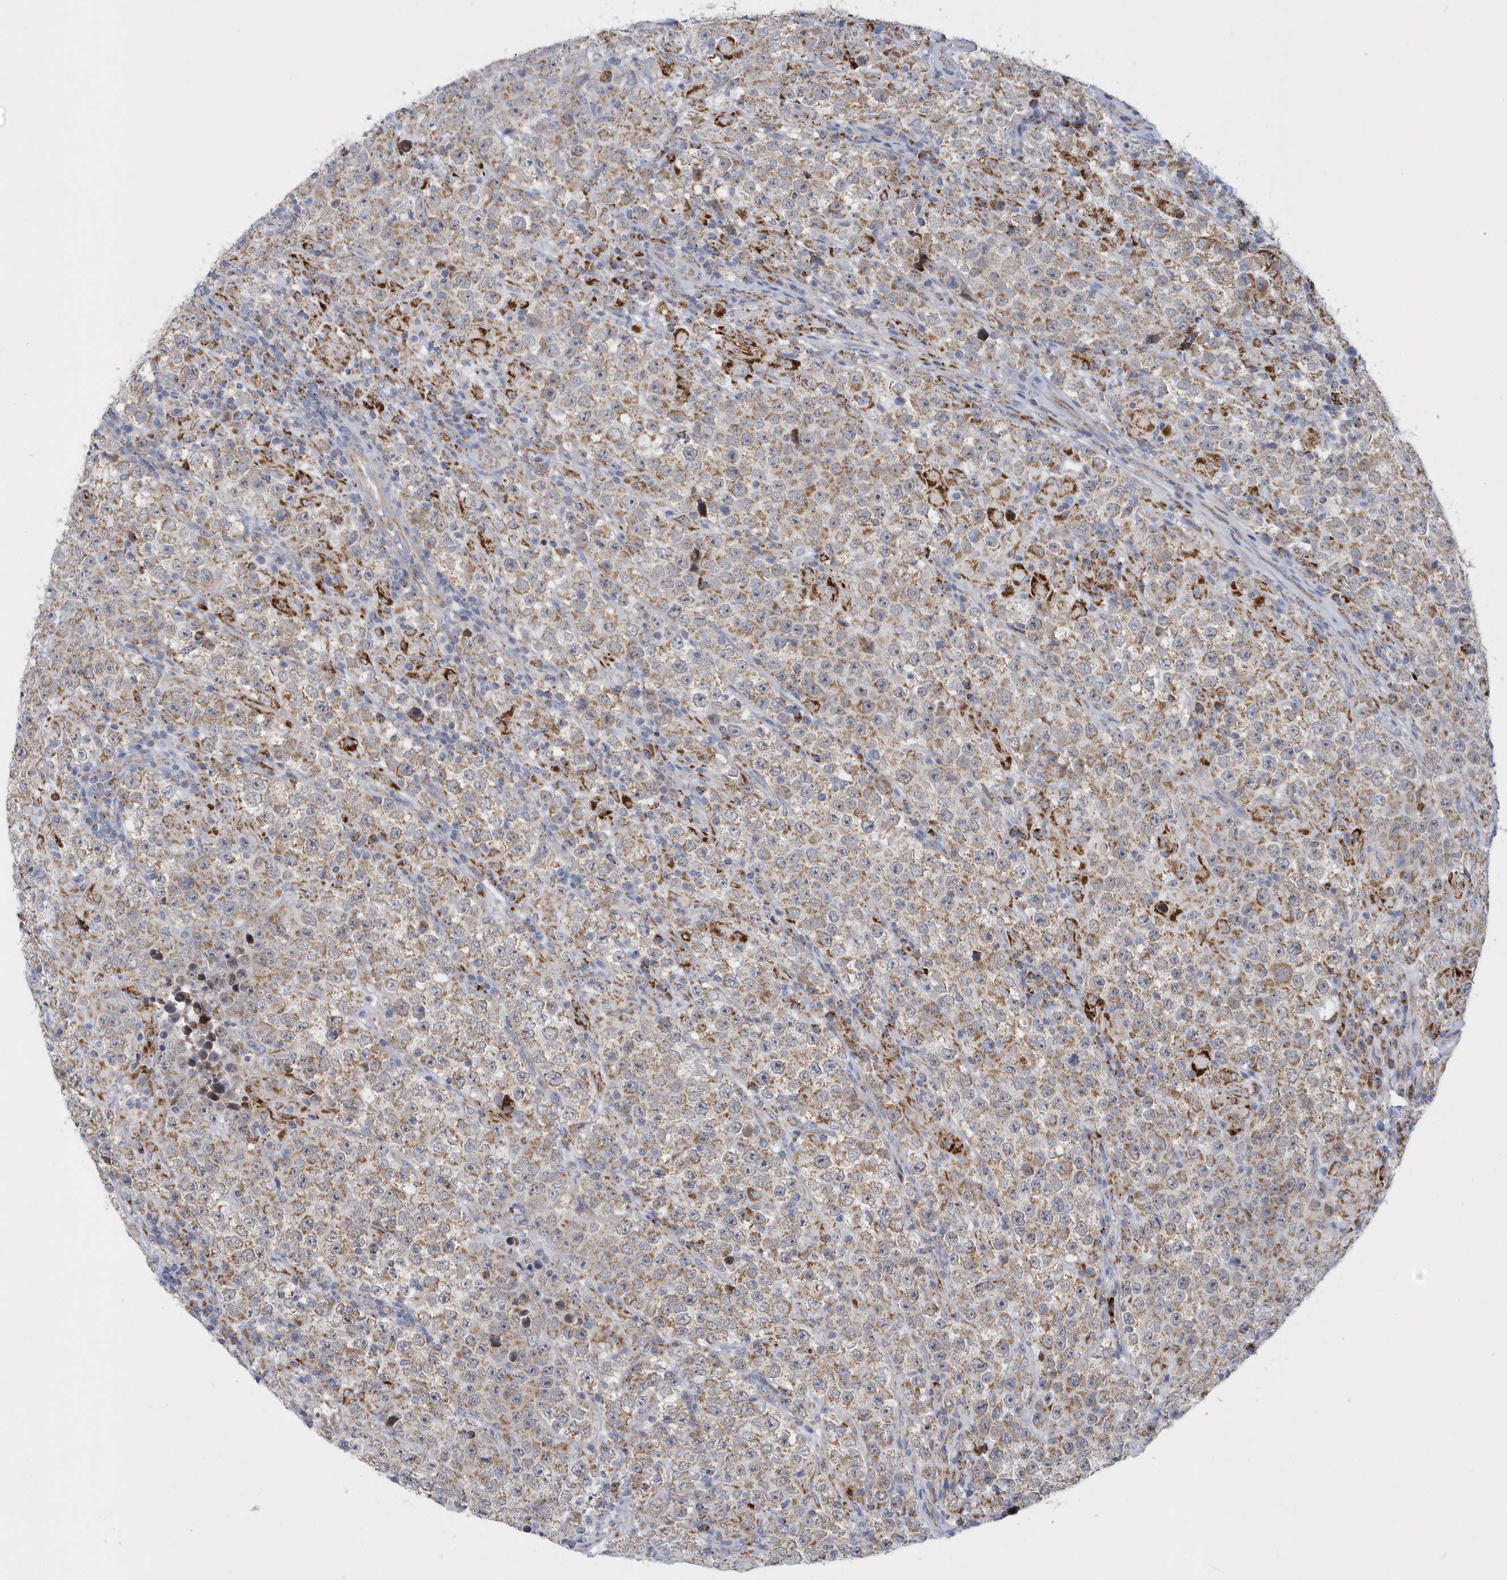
{"staining": {"intensity": "moderate", "quantity": ">75%", "location": "cytoplasmic/membranous"}, "tissue": "testis cancer", "cell_type": "Tumor cells", "image_type": "cancer", "snomed": [{"axis": "morphology", "description": "Normal tissue, NOS"}, {"axis": "morphology", "description": "Urothelial carcinoma, High grade"}, {"axis": "morphology", "description": "Seminoma, NOS"}, {"axis": "morphology", "description": "Carcinoma, Embryonal, NOS"}, {"axis": "topography", "description": "Urinary bladder"}, {"axis": "topography", "description": "Testis"}], "caption": "Protein positivity by immunohistochemistry displays moderate cytoplasmic/membranous staining in approximately >75% of tumor cells in testis cancer (seminoma).", "gene": "VWA5B2", "patient": {"sex": "male", "age": 41}}